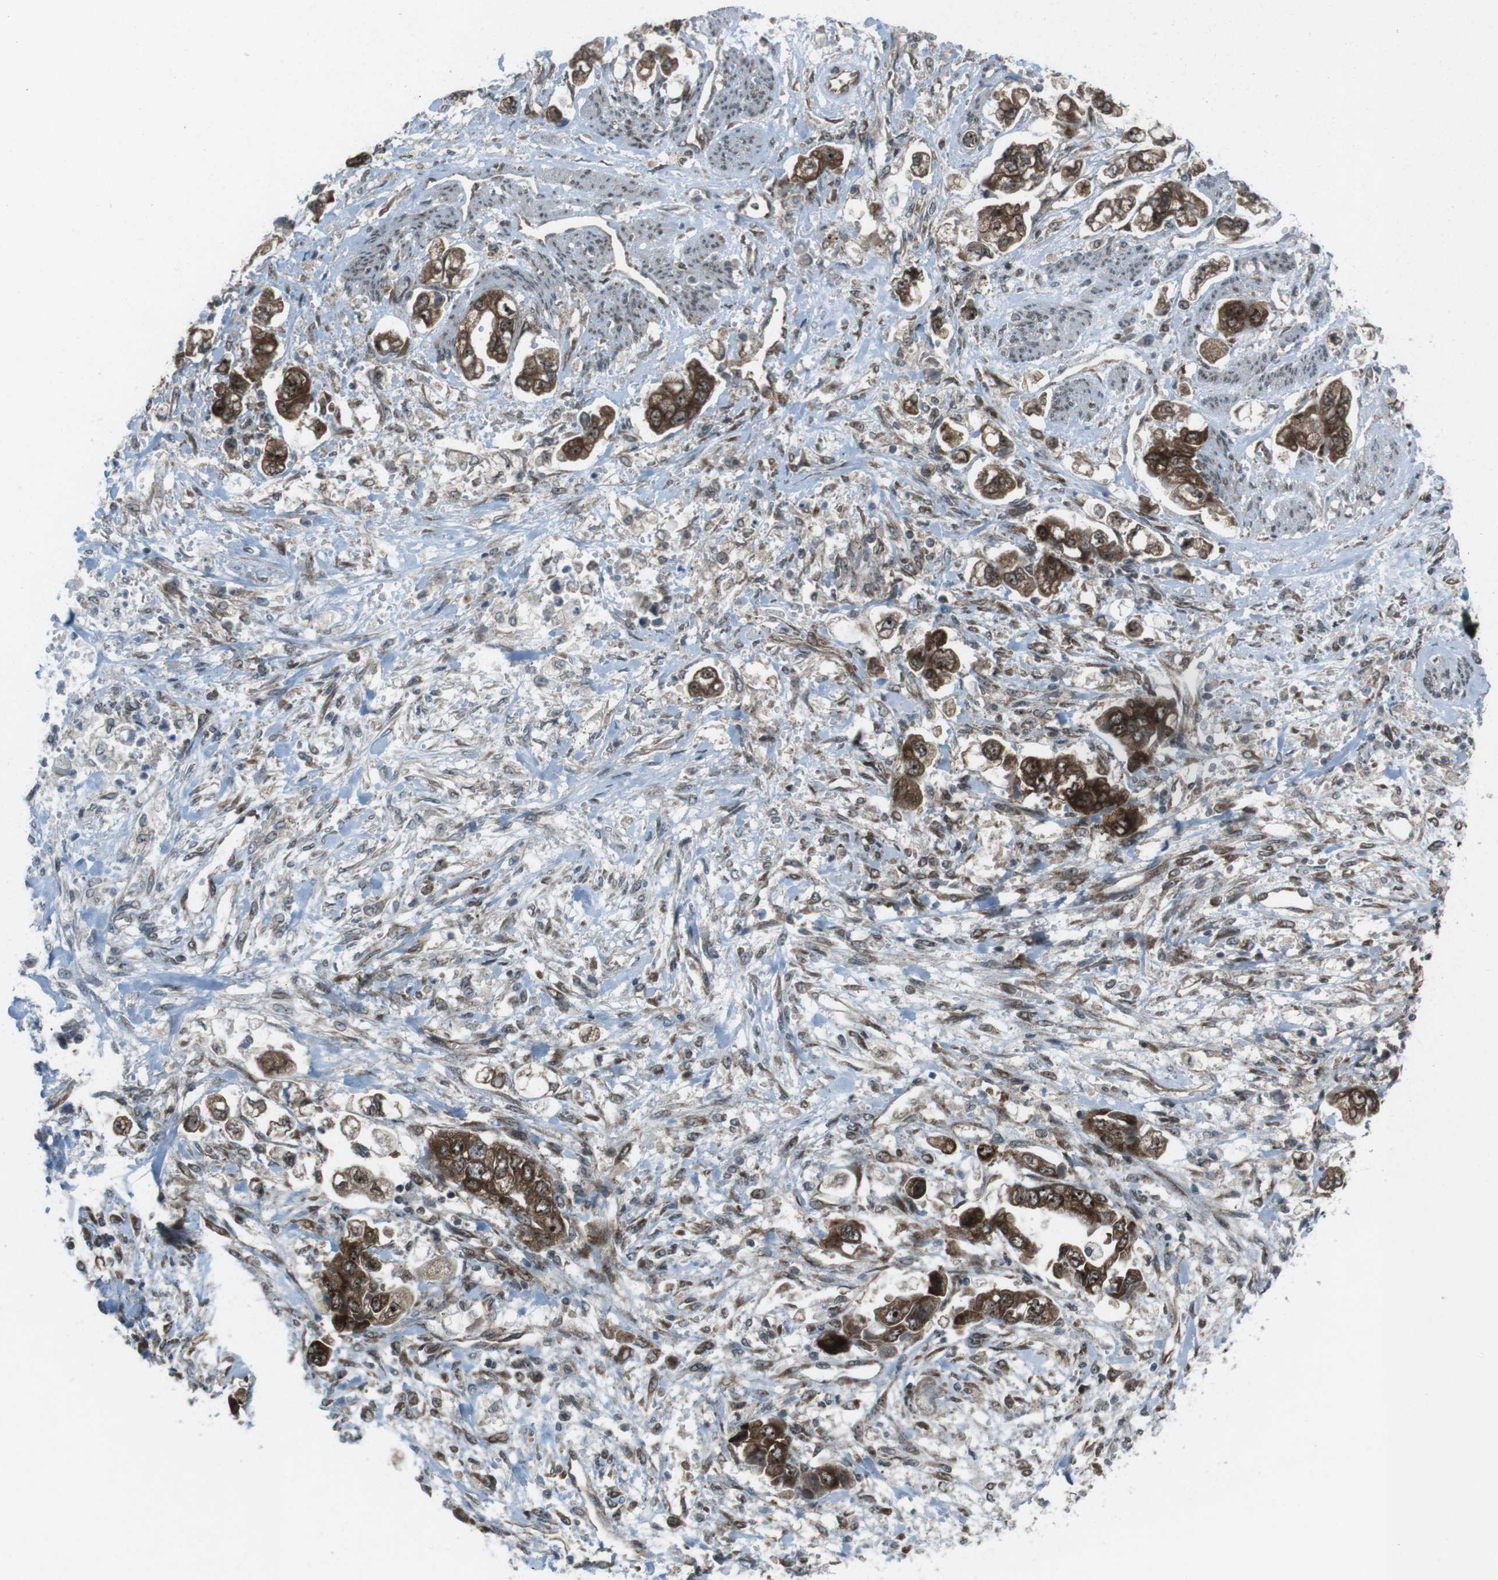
{"staining": {"intensity": "strong", "quantity": ">75%", "location": "cytoplasmic/membranous,nuclear"}, "tissue": "stomach cancer", "cell_type": "Tumor cells", "image_type": "cancer", "snomed": [{"axis": "morphology", "description": "Normal tissue, NOS"}, {"axis": "morphology", "description": "Adenocarcinoma, NOS"}, {"axis": "topography", "description": "Stomach"}], "caption": "Protein expression analysis of human stomach cancer (adenocarcinoma) reveals strong cytoplasmic/membranous and nuclear expression in approximately >75% of tumor cells.", "gene": "CSNK1D", "patient": {"sex": "male", "age": 62}}